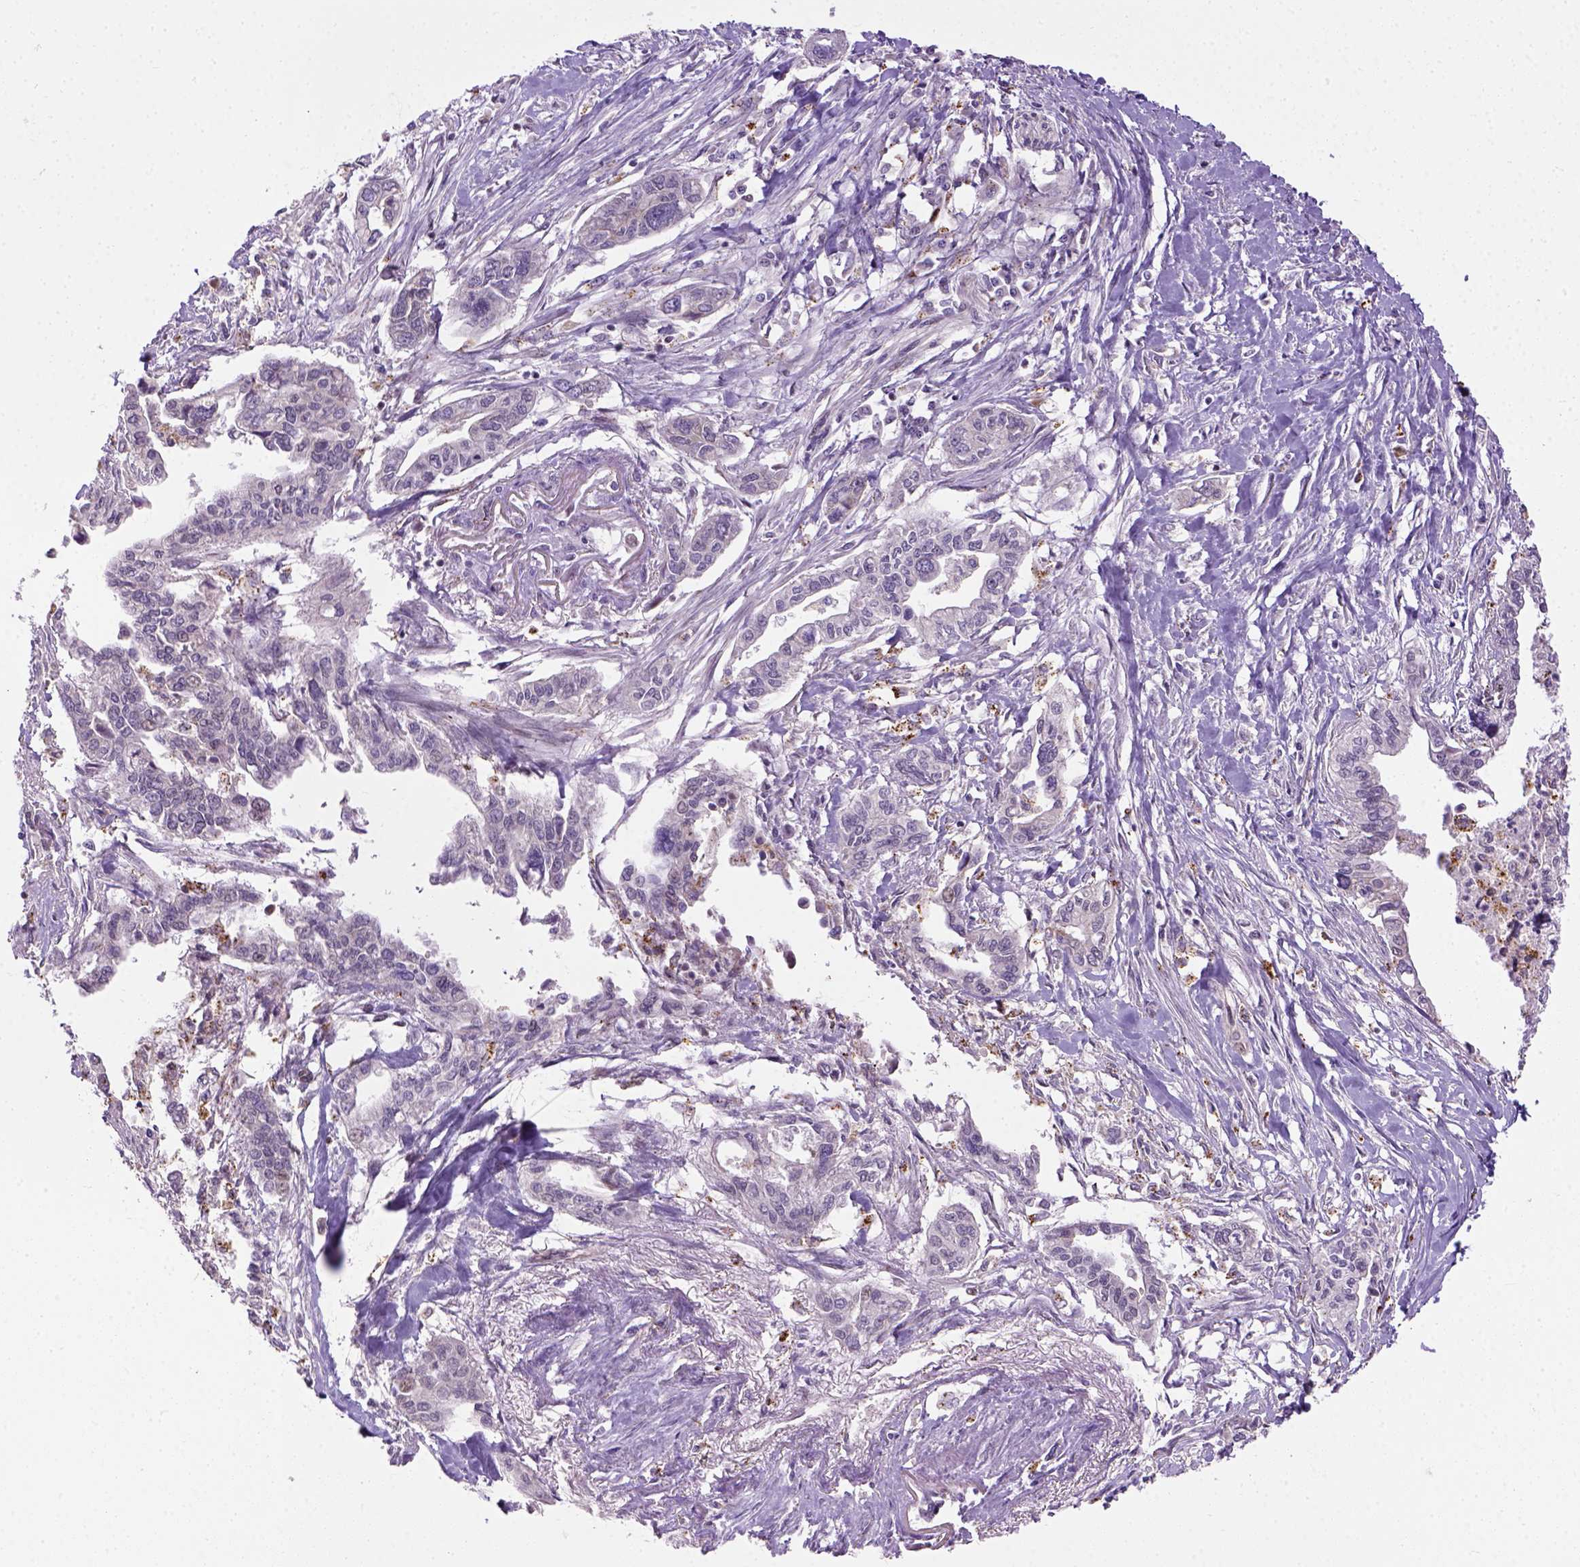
{"staining": {"intensity": "negative", "quantity": "none", "location": "none"}, "tissue": "pancreatic cancer", "cell_type": "Tumor cells", "image_type": "cancer", "snomed": [{"axis": "morphology", "description": "Adenocarcinoma, NOS"}, {"axis": "topography", "description": "Pancreas"}], "caption": "Immunohistochemical staining of pancreatic cancer (adenocarcinoma) shows no significant expression in tumor cells. (DAB IHC, high magnification).", "gene": "KAZN", "patient": {"sex": "male", "age": 60}}